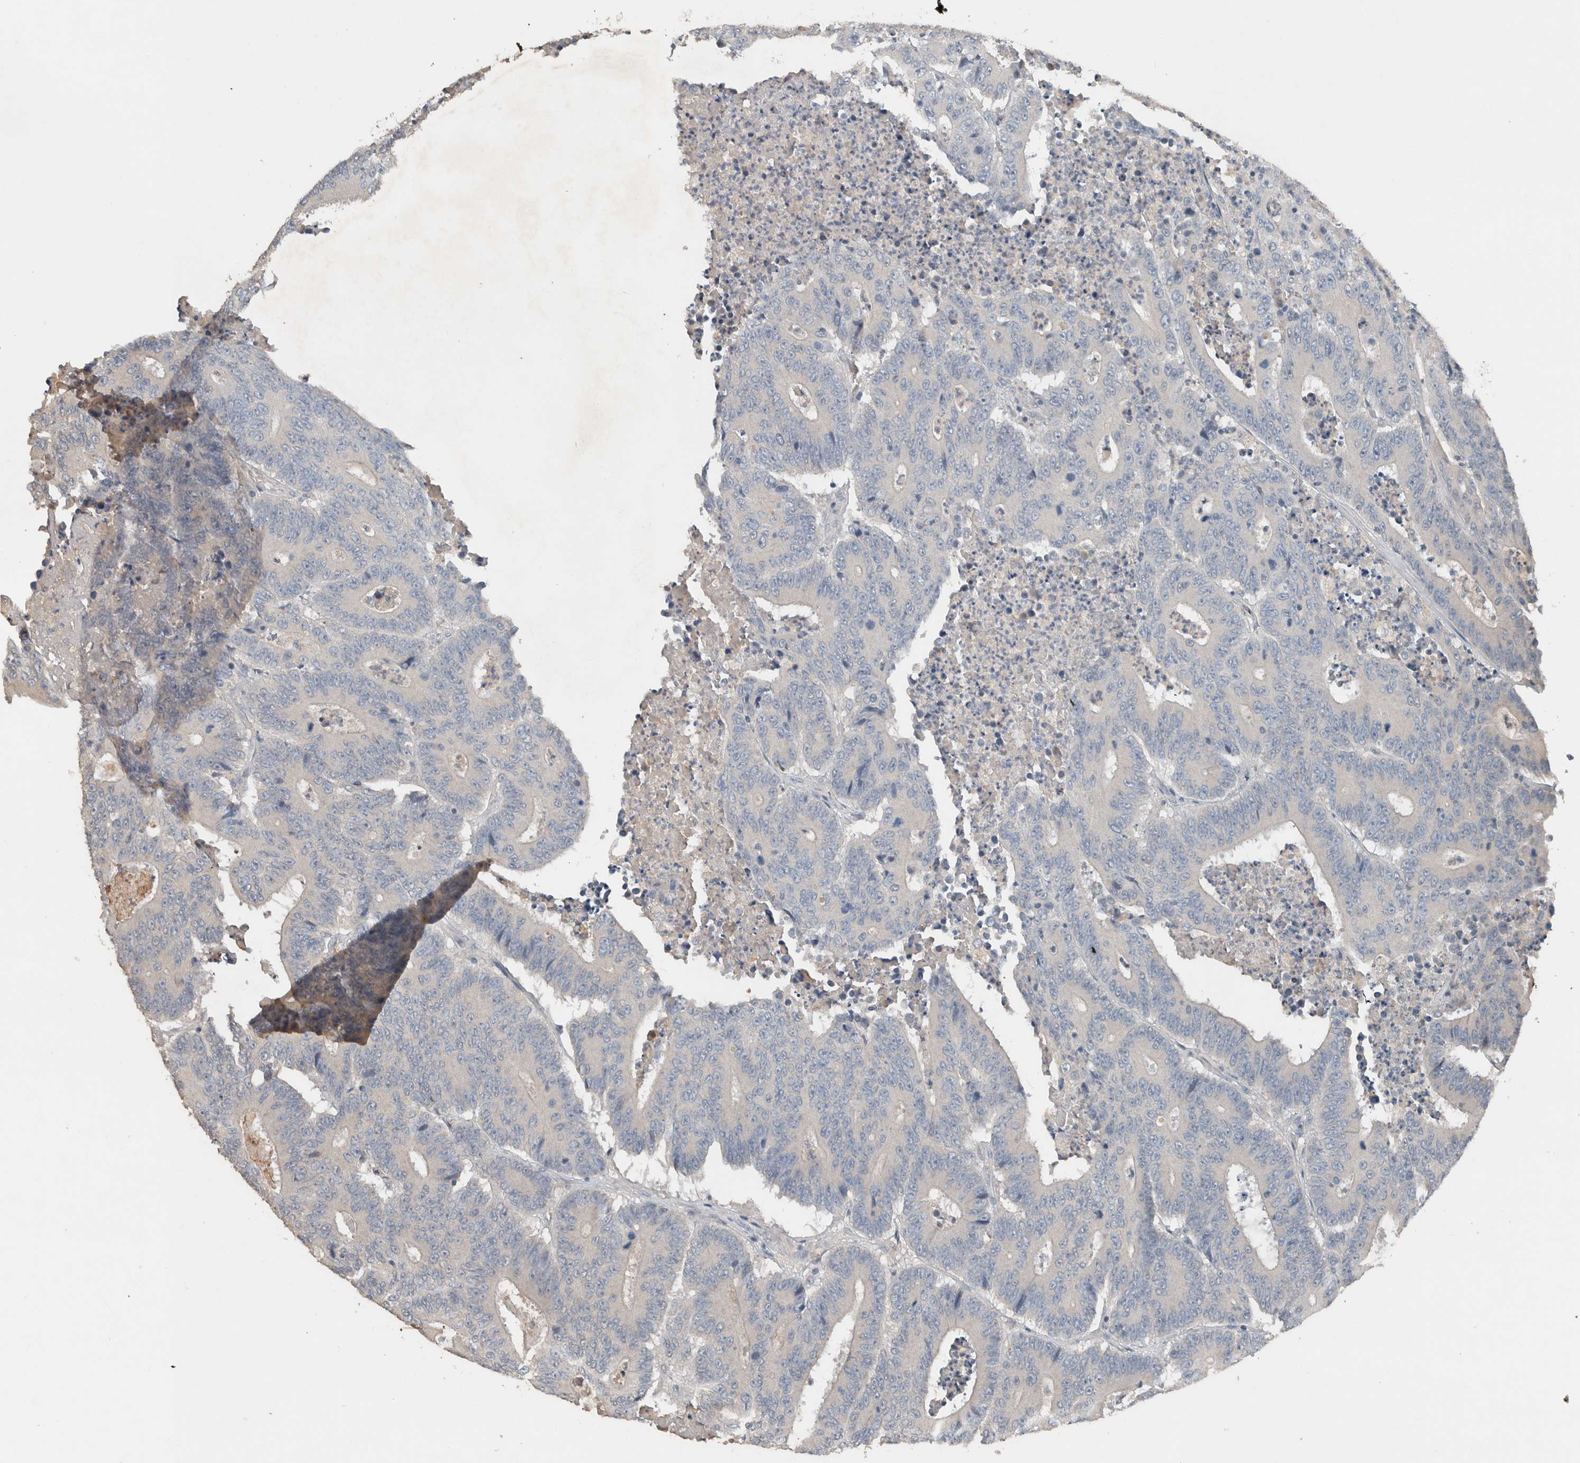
{"staining": {"intensity": "negative", "quantity": "none", "location": "none"}, "tissue": "colorectal cancer", "cell_type": "Tumor cells", "image_type": "cancer", "snomed": [{"axis": "morphology", "description": "Adenocarcinoma, NOS"}, {"axis": "topography", "description": "Colon"}], "caption": "High power microscopy photomicrograph of an IHC micrograph of adenocarcinoma (colorectal), revealing no significant staining in tumor cells.", "gene": "UGCG", "patient": {"sex": "male", "age": 83}}